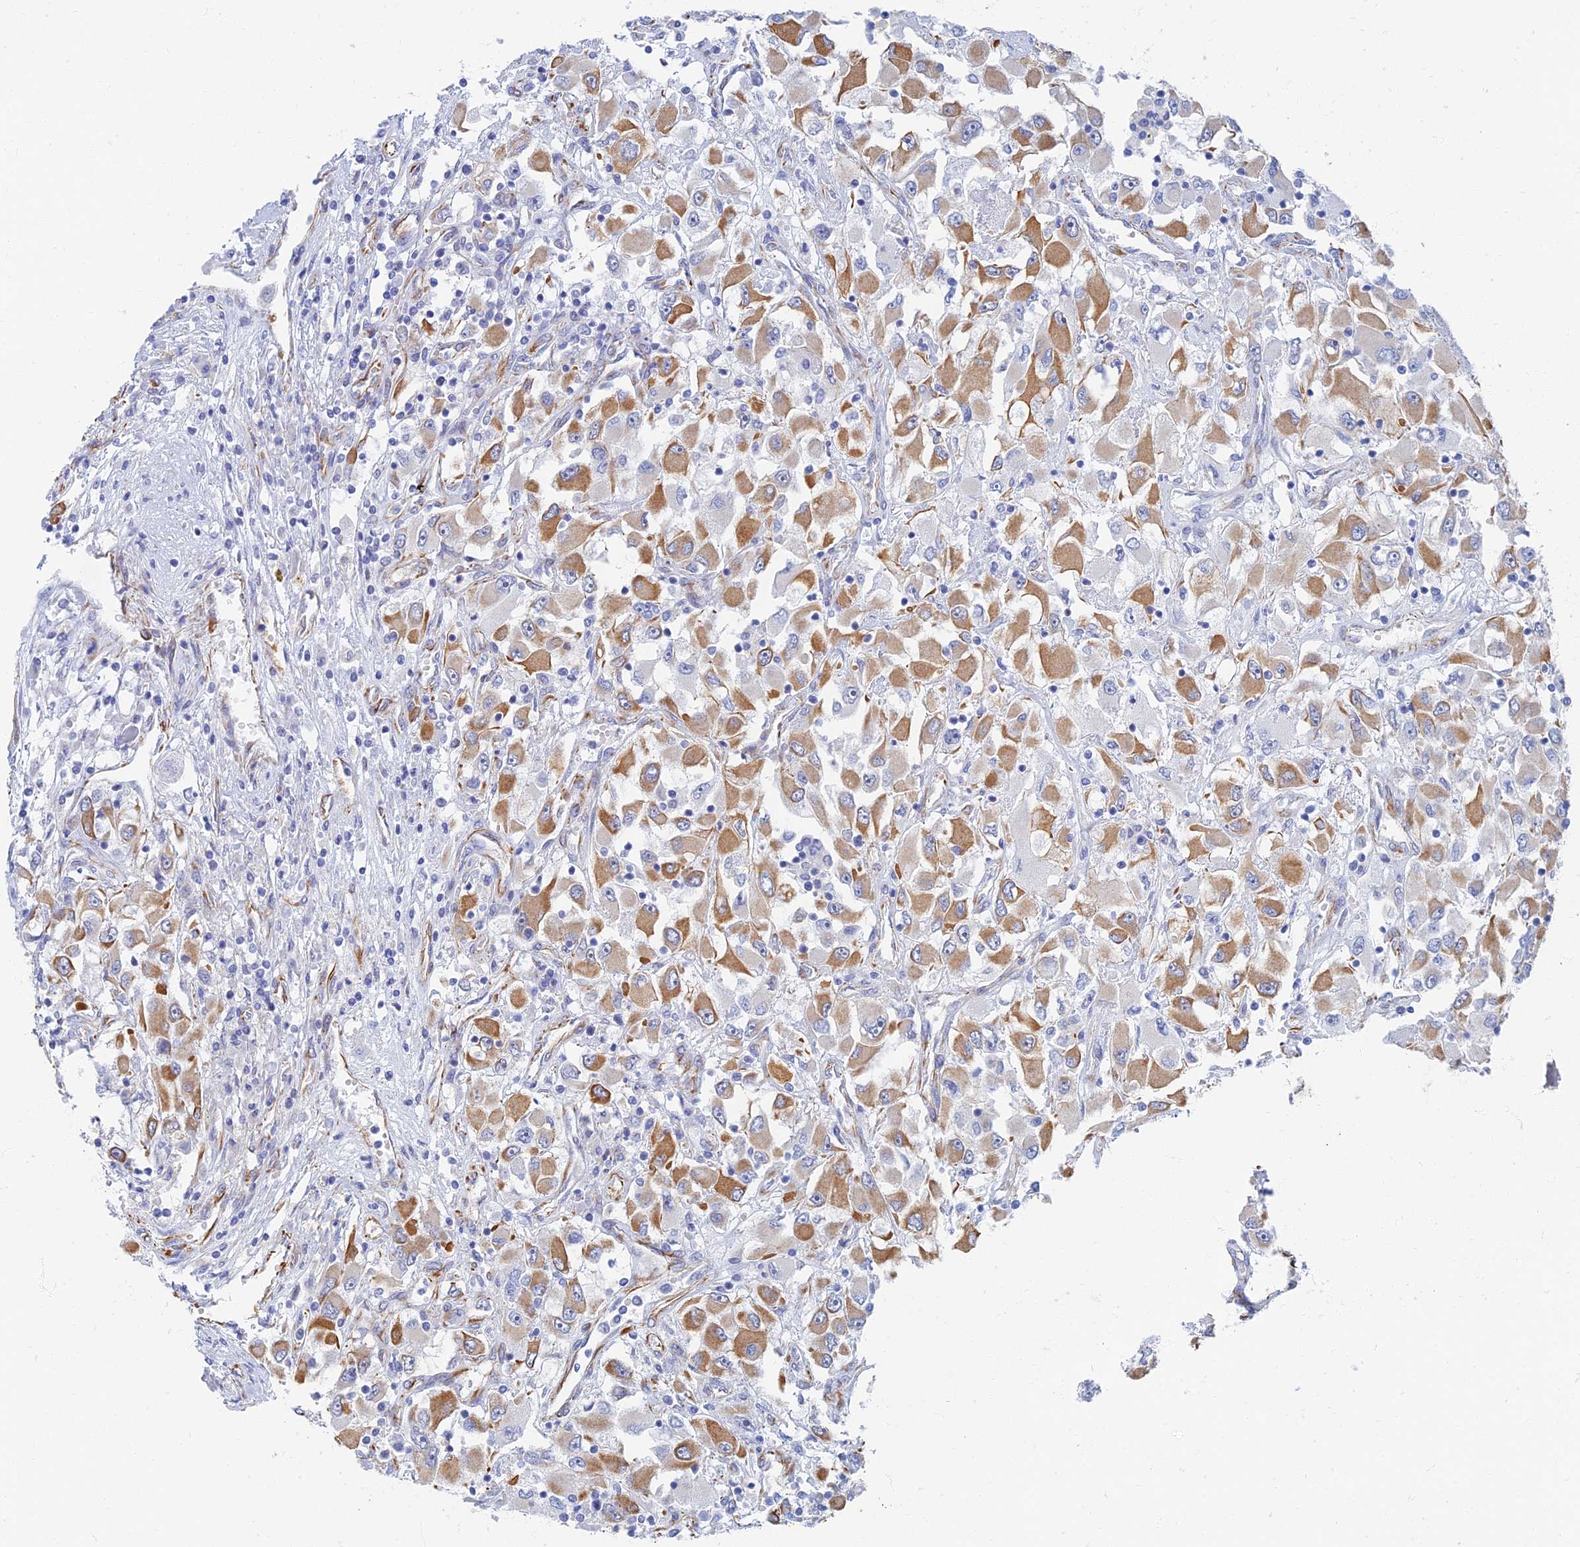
{"staining": {"intensity": "moderate", "quantity": "25%-75%", "location": "cytoplasmic/membranous"}, "tissue": "renal cancer", "cell_type": "Tumor cells", "image_type": "cancer", "snomed": [{"axis": "morphology", "description": "Adenocarcinoma, NOS"}, {"axis": "topography", "description": "Kidney"}], "caption": "Renal adenocarcinoma was stained to show a protein in brown. There is medium levels of moderate cytoplasmic/membranous staining in approximately 25%-75% of tumor cells.", "gene": "RMC1", "patient": {"sex": "female", "age": 52}}